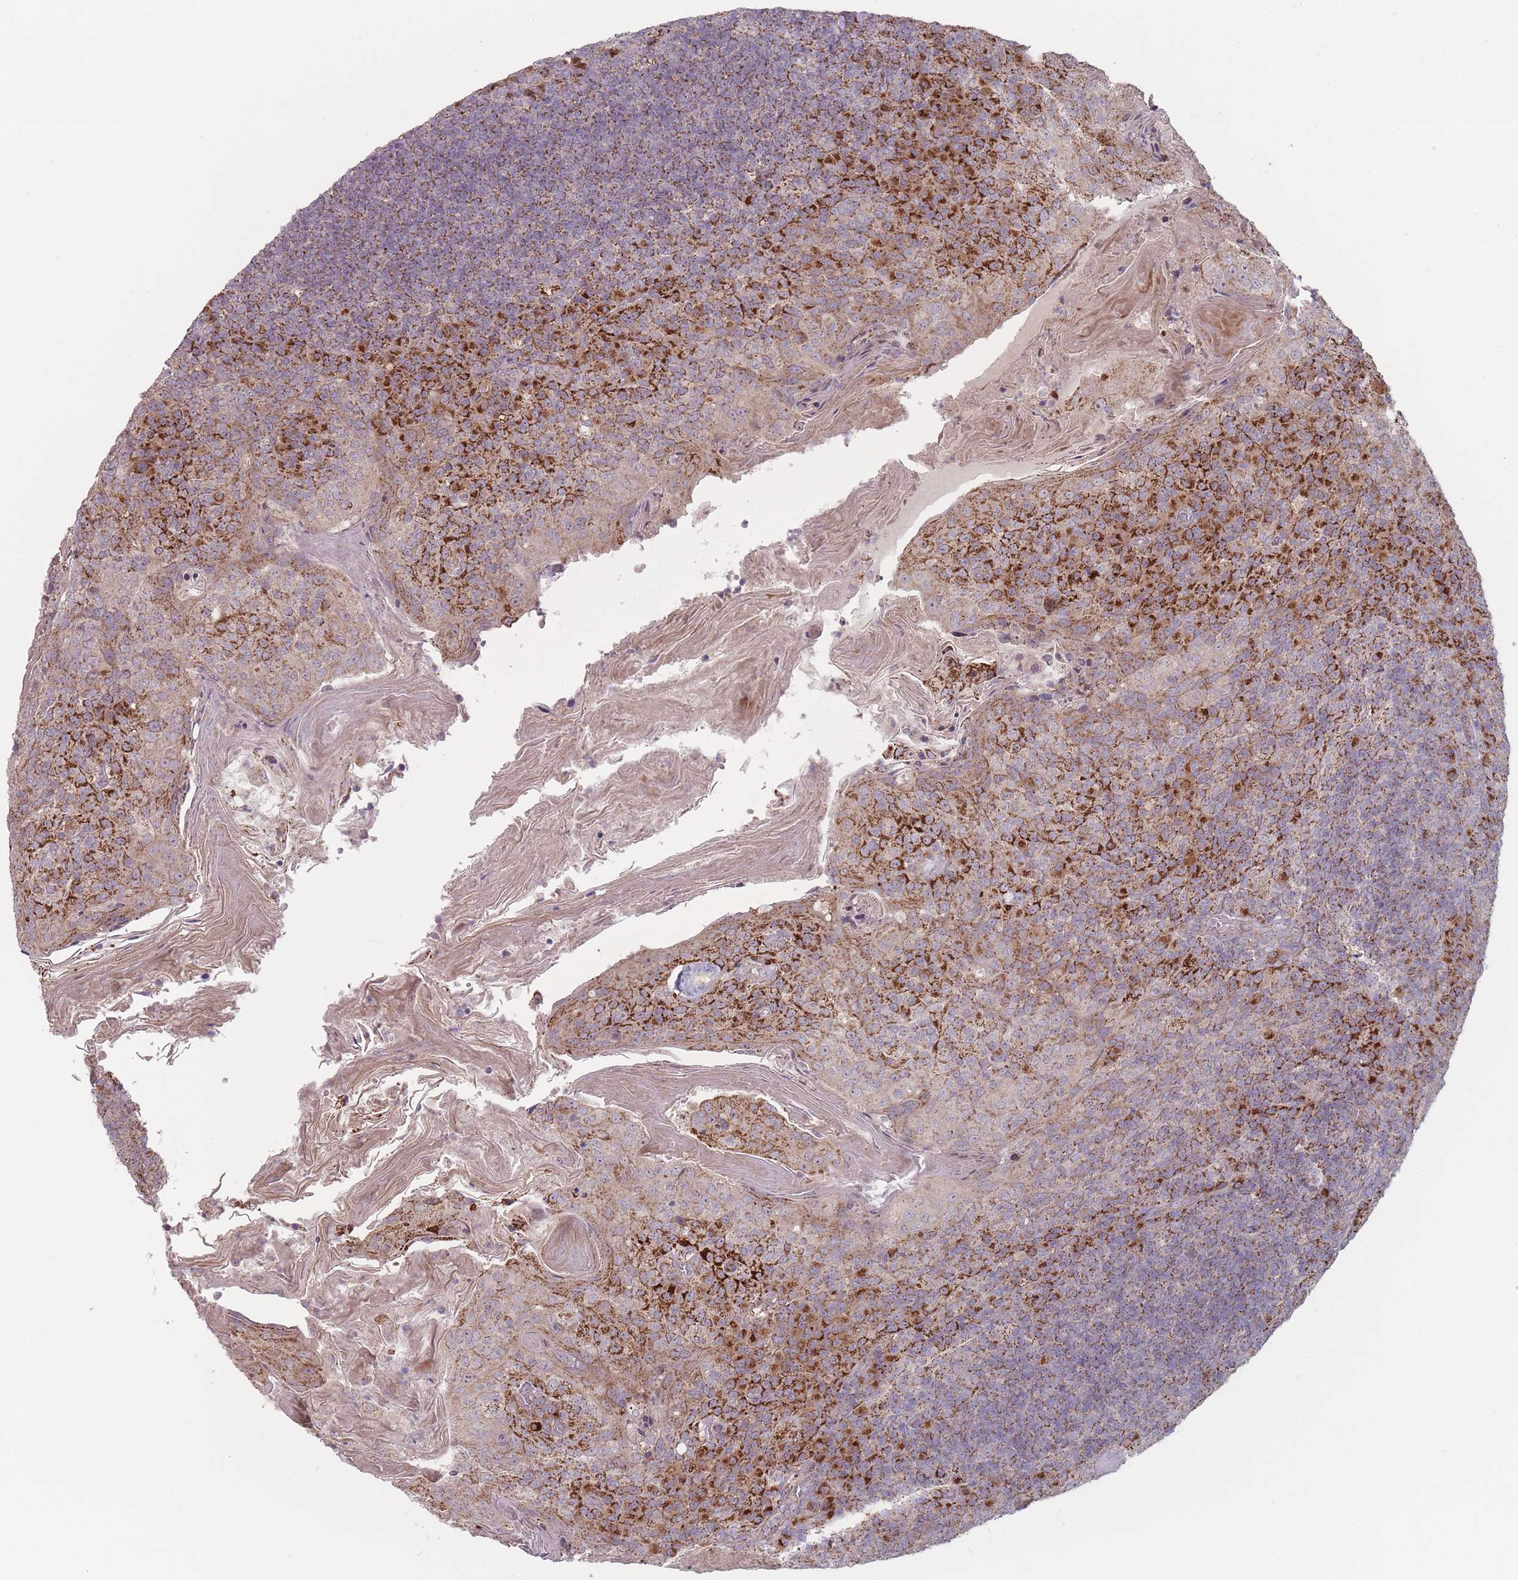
{"staining": {"intensity": "strong", "quantity": "<25%", "location": "cytoplasmic/membranous"}, "tissue": "tonsil", "cell_type": "Germinal center cells", "image_type": "normal", "snomed": [{"axis": "morphology", "description": "Normal tissue, NOS"}, {"axis": "topography", "description": "Tonsil"}], "caption": "This photomicrograph displays normal tonsil stained with immunohistochemistry to label a protein in brown. The cytoplasmic/membranous of germinal center cells show strong positivity for the protein. Nuclei are counter-stained blue.", "gene": "OR10Q1", "patient": {"sex": "female", "age": 10}}